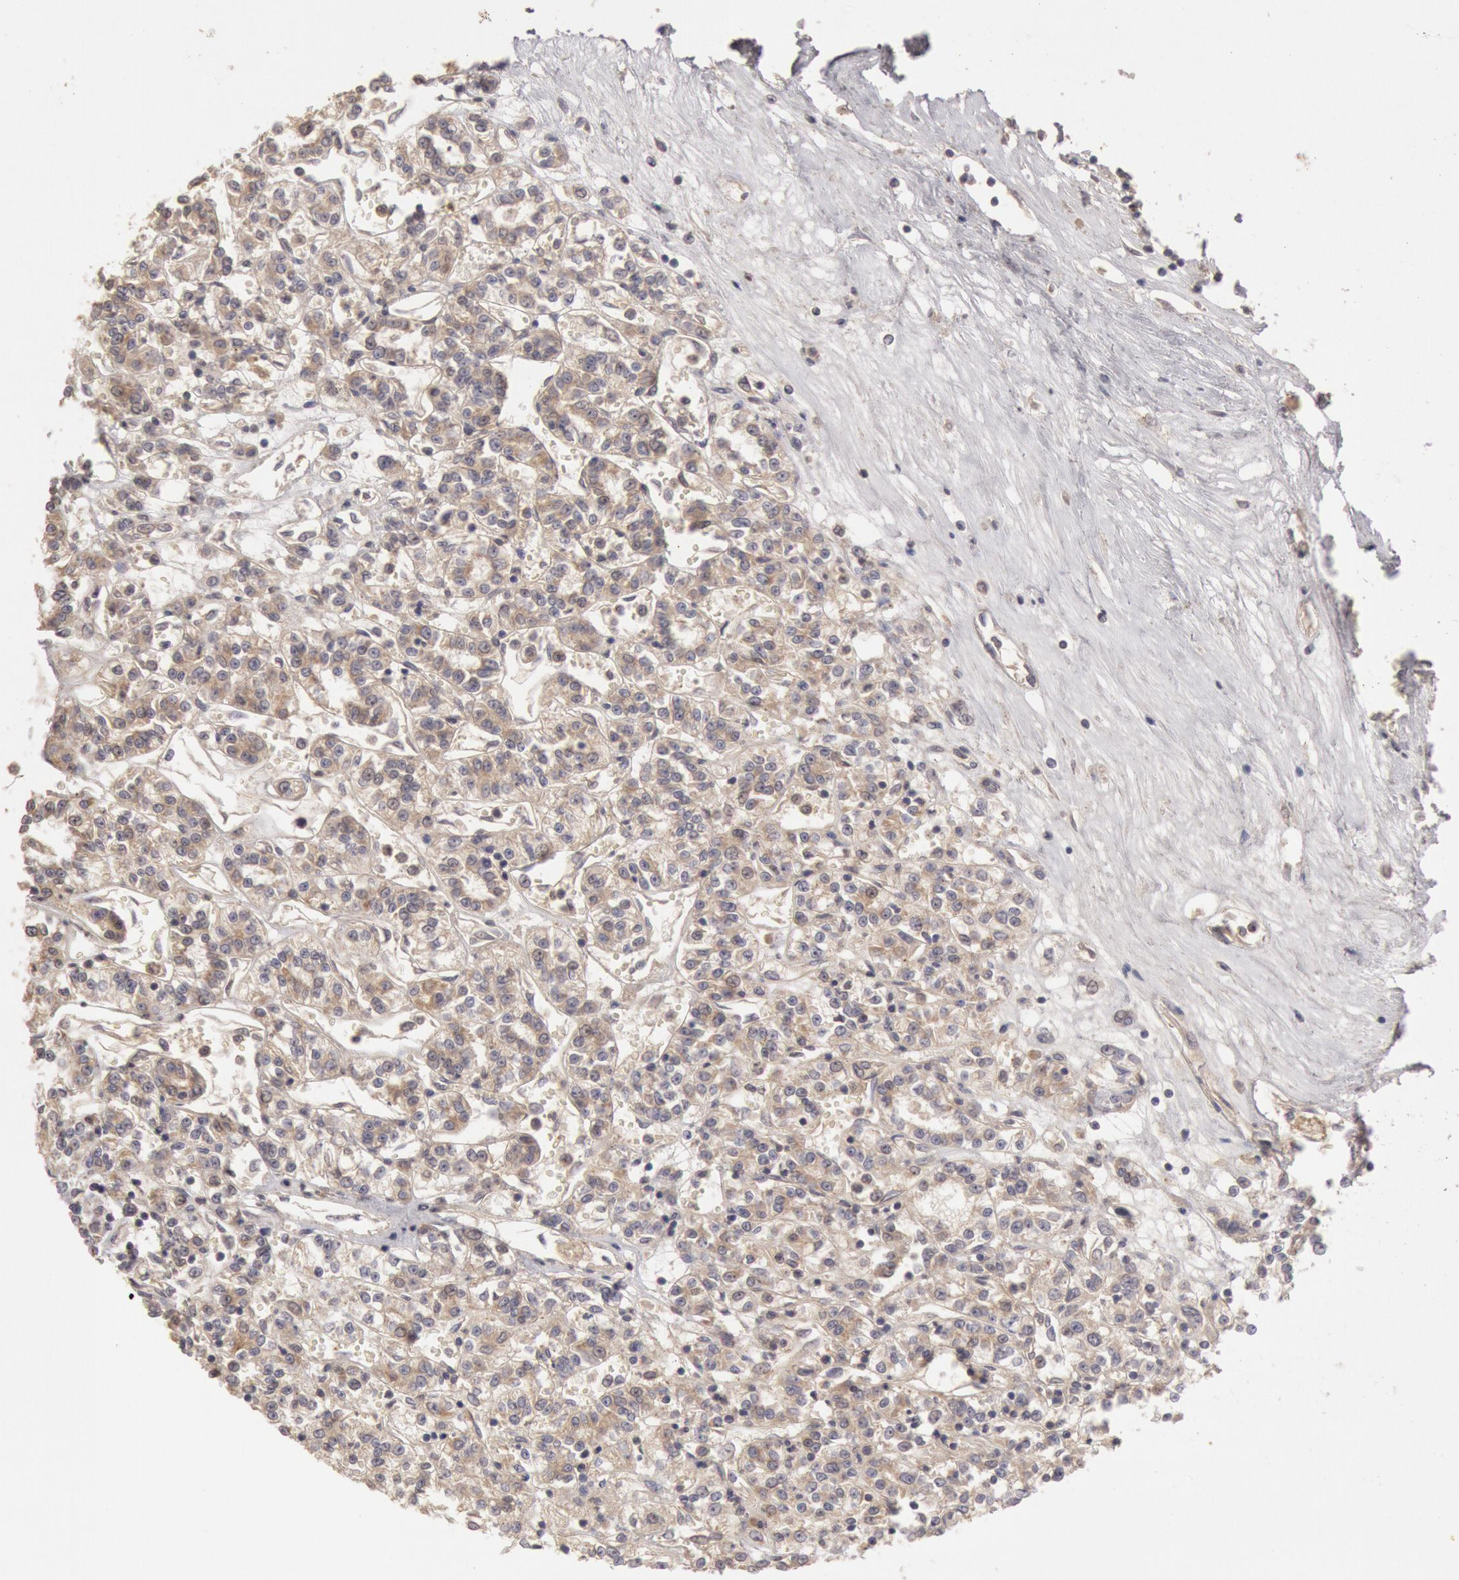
{"staining": {"intensity": "weak", "quantity": "25%-75%", "location": "cytoplasmic/membranous"}, "tissue": "renal cancer", "cell_type": "Tumor cells", "image_type": "cancer", "snomed": [{"axis": "morphology", "description": "Adenocarcinoma, NOS"}, {"axis": "topography", "description": "Kidney"}], "caption": "This is a micrograph of IHC staining of renal cancer, which shows weak staining in the cytoplasmic/membranous of tumor cells.", "gene": "ZFP36L1", "patient": {"sex": "female", "age": 76}}